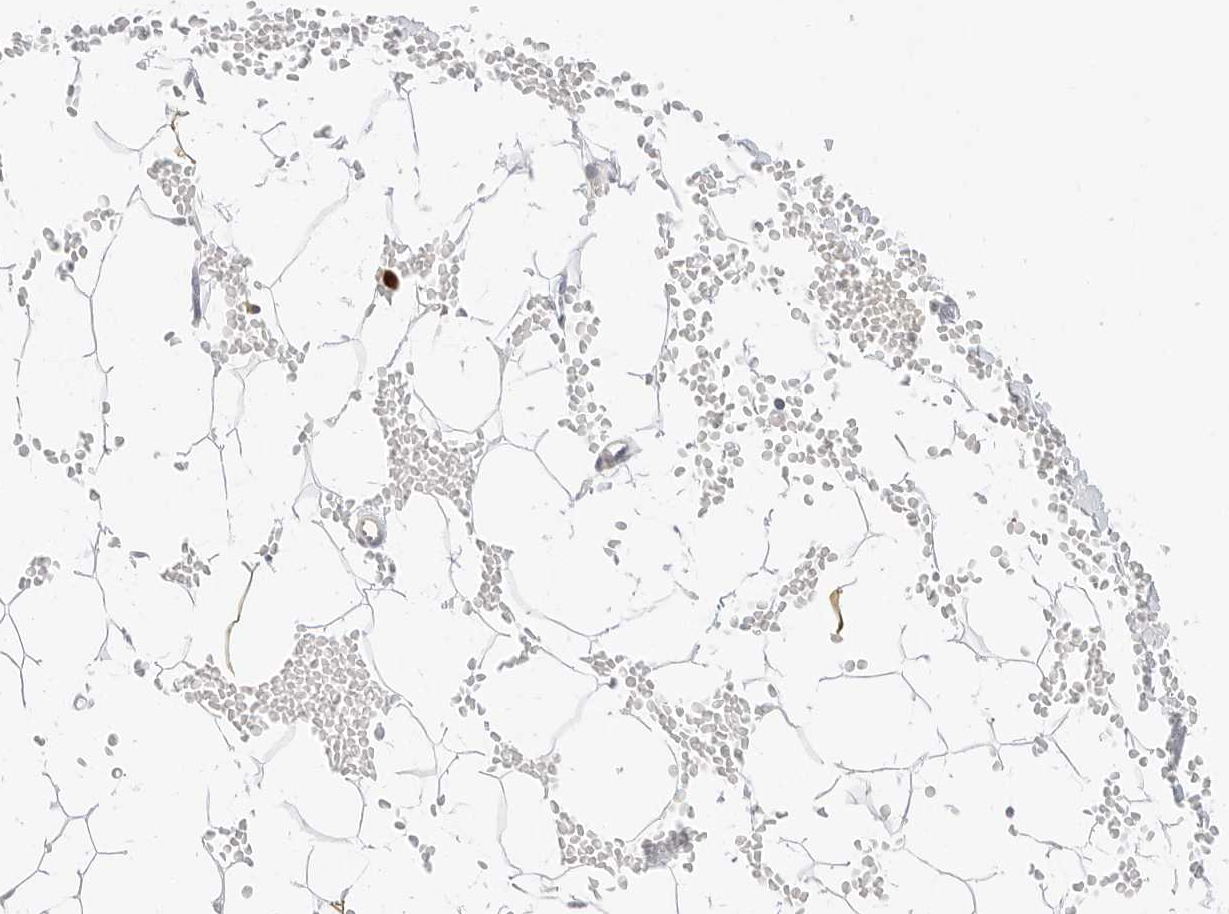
{"staining": {"intensity": "negative", "quantity": "none", "location": "none"}, "tissue": "adipose tissue", "cell_type": "Adipocytes", "image_type": "normal", "snomed": [{"axis": "morphology", "description": "Normal tissue, NOS"}, {"axis": "topography", "description": "Breast"}], "caption": "Immunohistochemistry of normal adipose tissue shows no expression in adipocytes.", "gene": "TEKT2", "patient": {"sex": "female", "age": 23}}